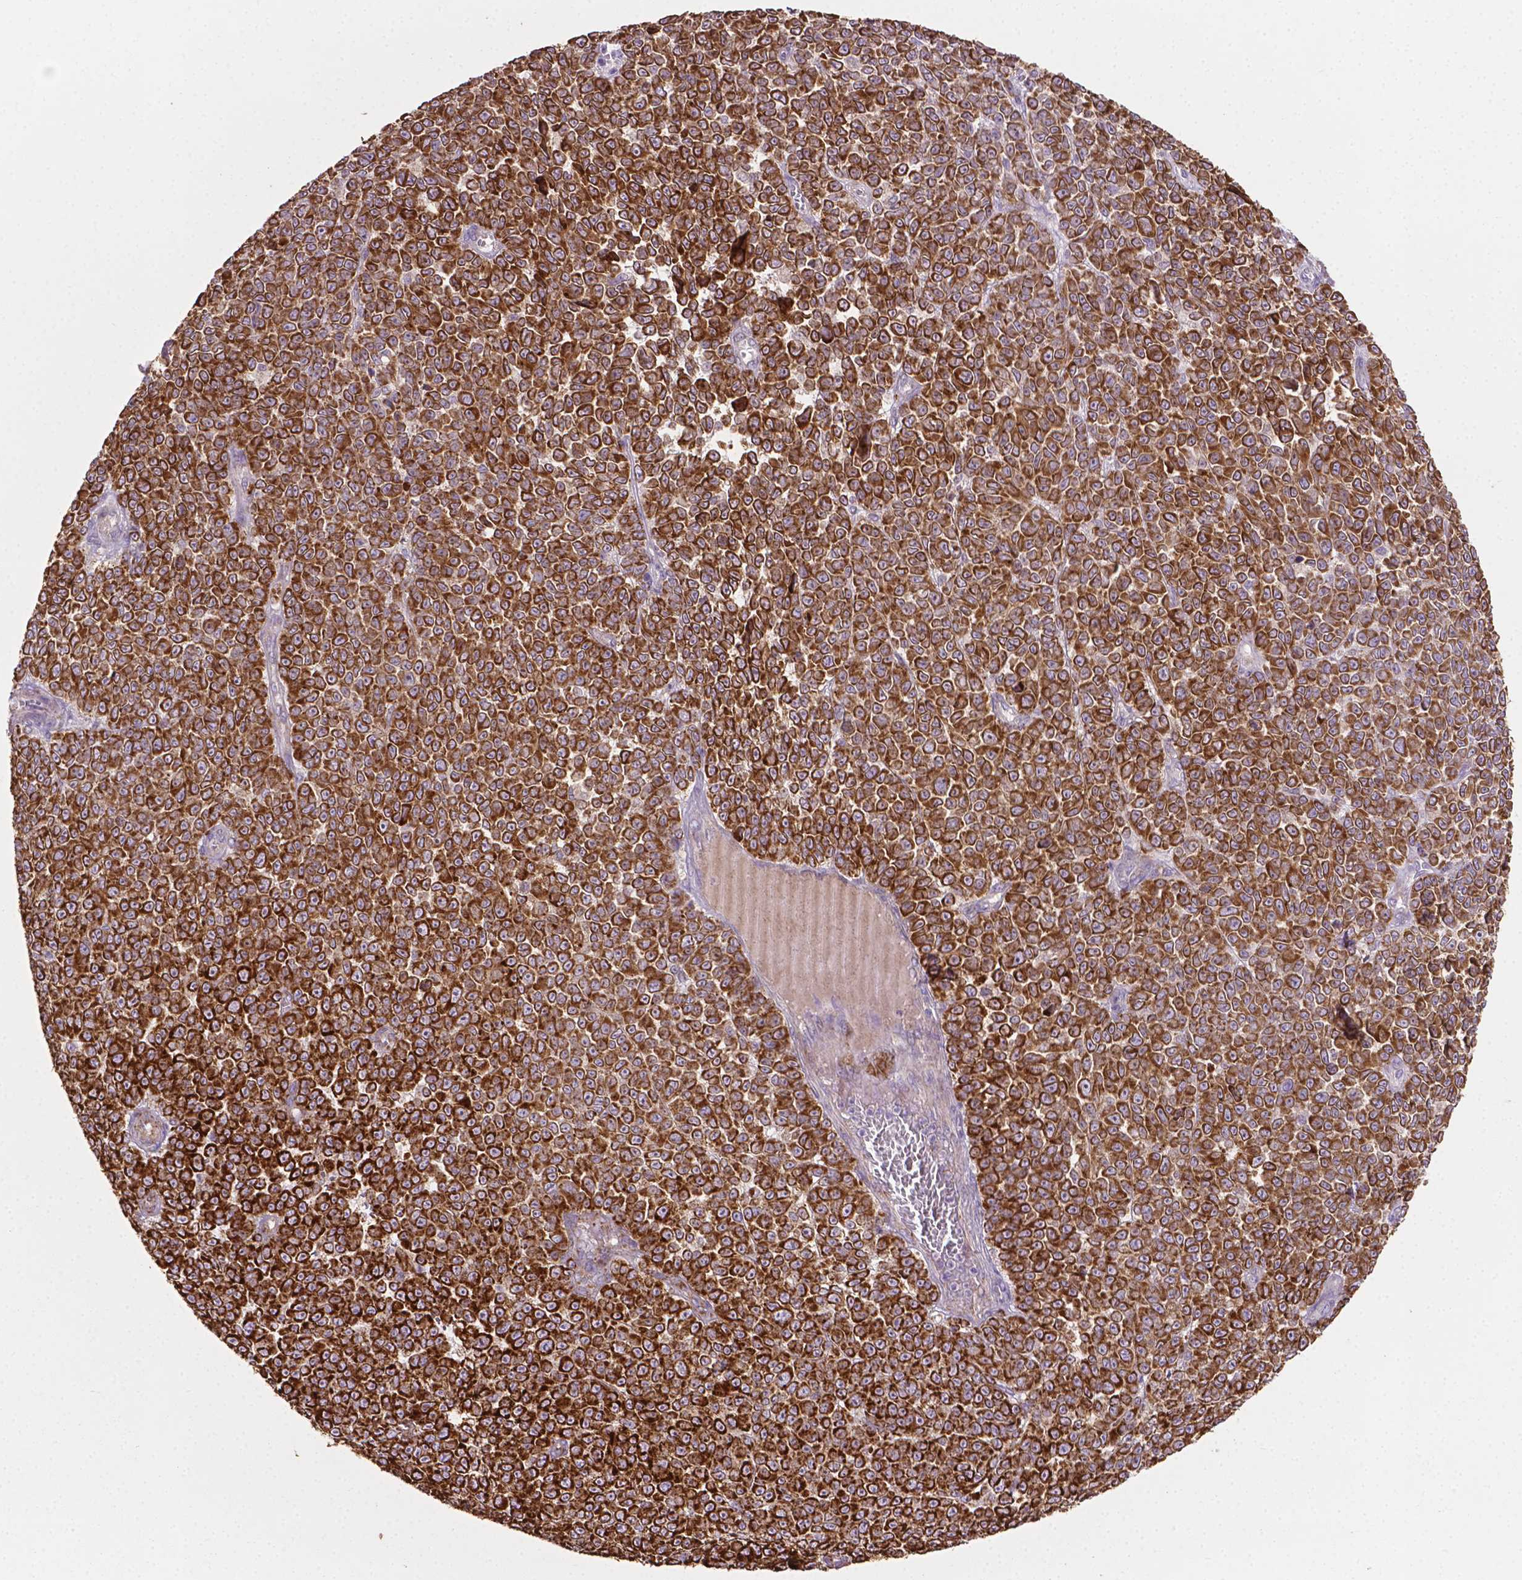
{"staining": {"intensity": "strong", "quantity": ">75%", "location": "cytoplasmic/membranous"}, "tissue": "melanoma", "cell_type": "Tumor cells", "image_type": "cancer", "snomed": [{"axis": "morphology", "description": "Malignant melanoma, NOS"}, {"axis": "topography", "description": "Skin"}], "caption": "IHC photomicrograph of neoplastic tissue: malignant melanoma stained using immunohistochemistry (IHC) demonstrates high levels of strong protein expression localized specifically in the cytoplasmic/membranous of tumor cells, appearing as a cytoplasmic/membranous brown color.", "gene": "ILVBL", "patient": {"sex": "female", "age": 95}}